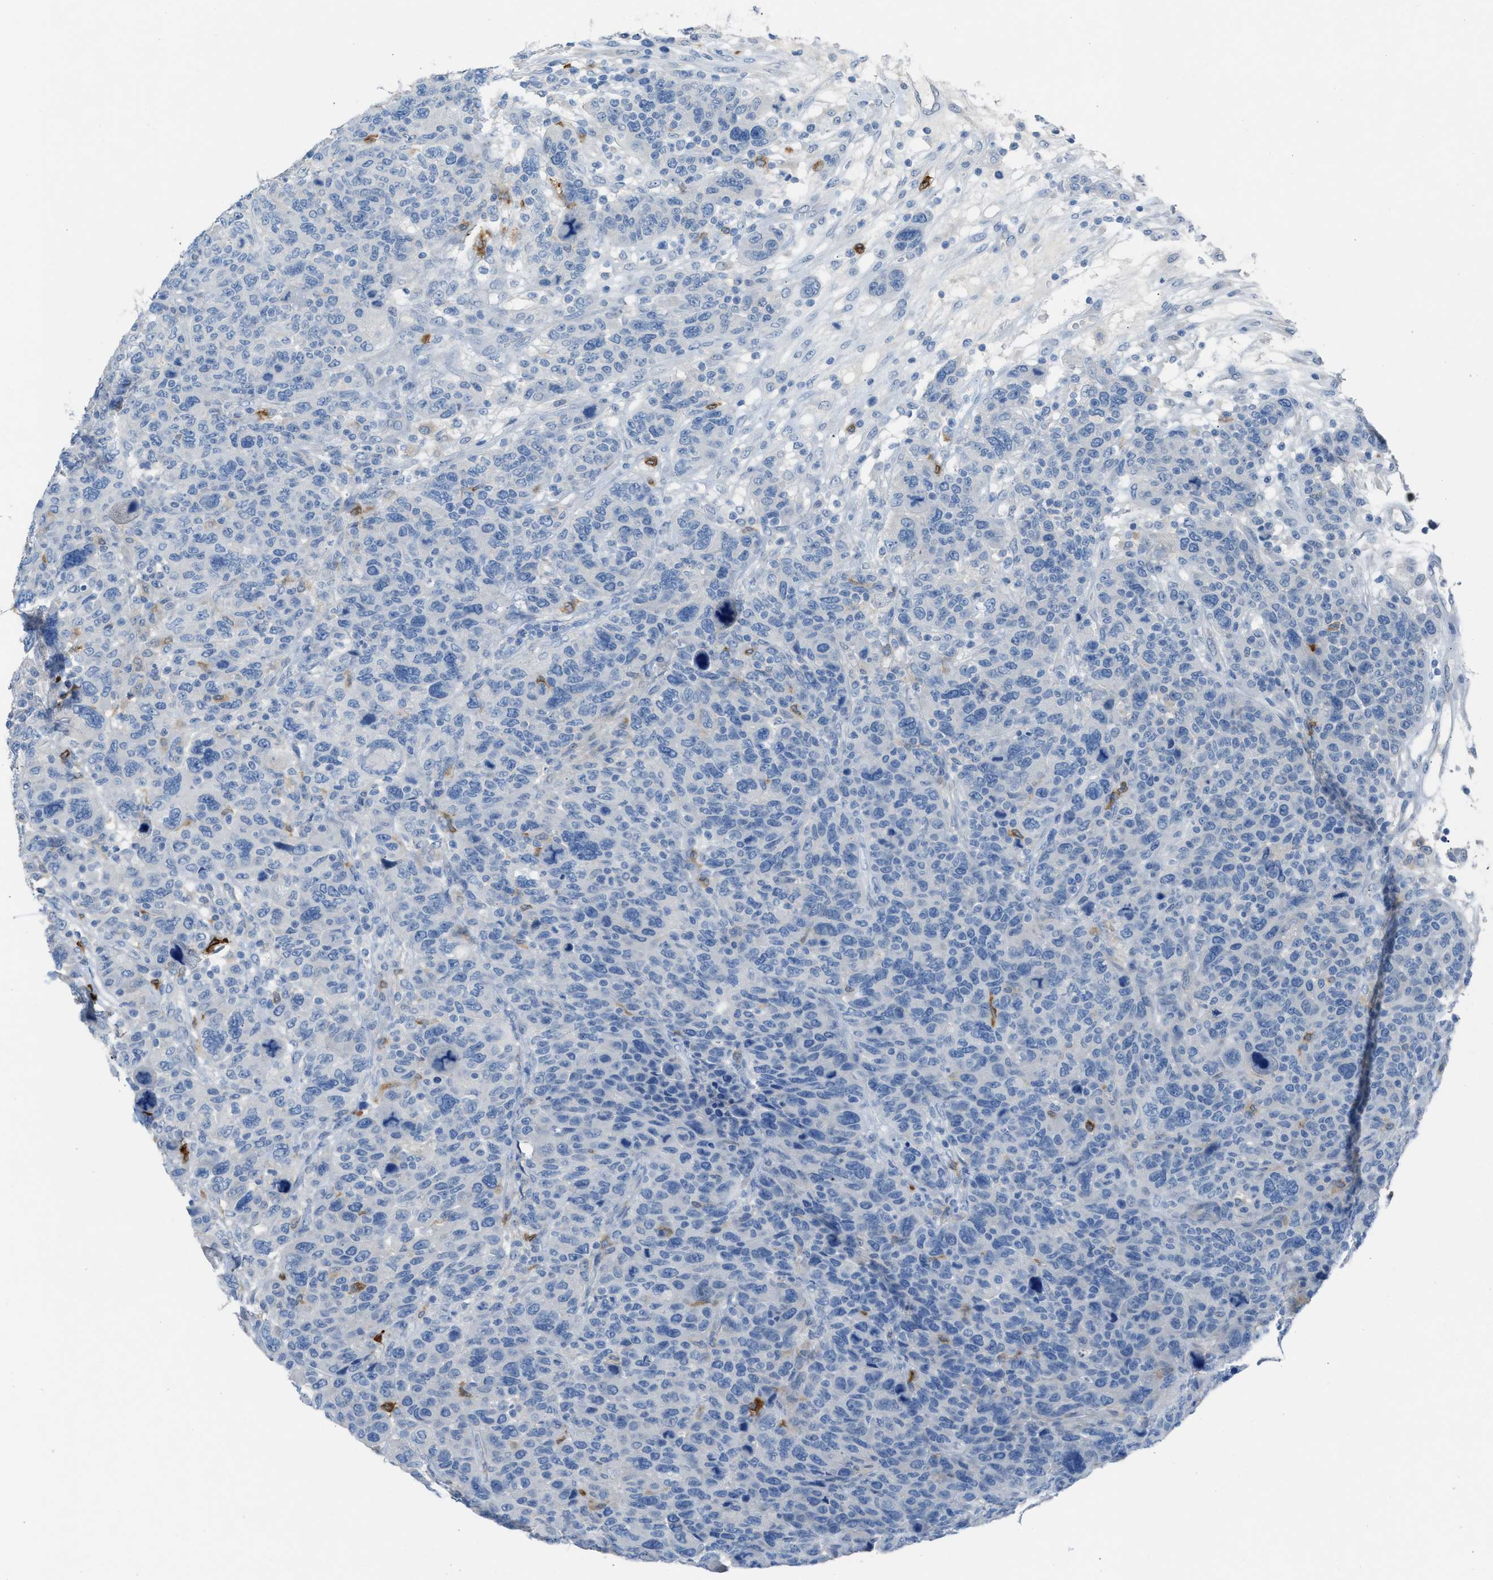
{"staining": {"intensity": "negative", "quantity": "none", "location": "none"}, "tissue": "breast cancer", "cell_type": "Tumor cells", "image_type": "cancer", "snomed": [{"axis": "morphology", "description": "Duct carcinoma"}, {"axis": "topography", "description": "Breast"}], "caption": "Immunohistochemistry (IHC) histopathology image of human breast cancer stained for a protein (brown), which displays no expression in tumor cells. (DAB IHC visualized using brightfield microscopy, high magnification).", "gene": "CLEC10A", "patient": {"sex": "female", "age": 37}}